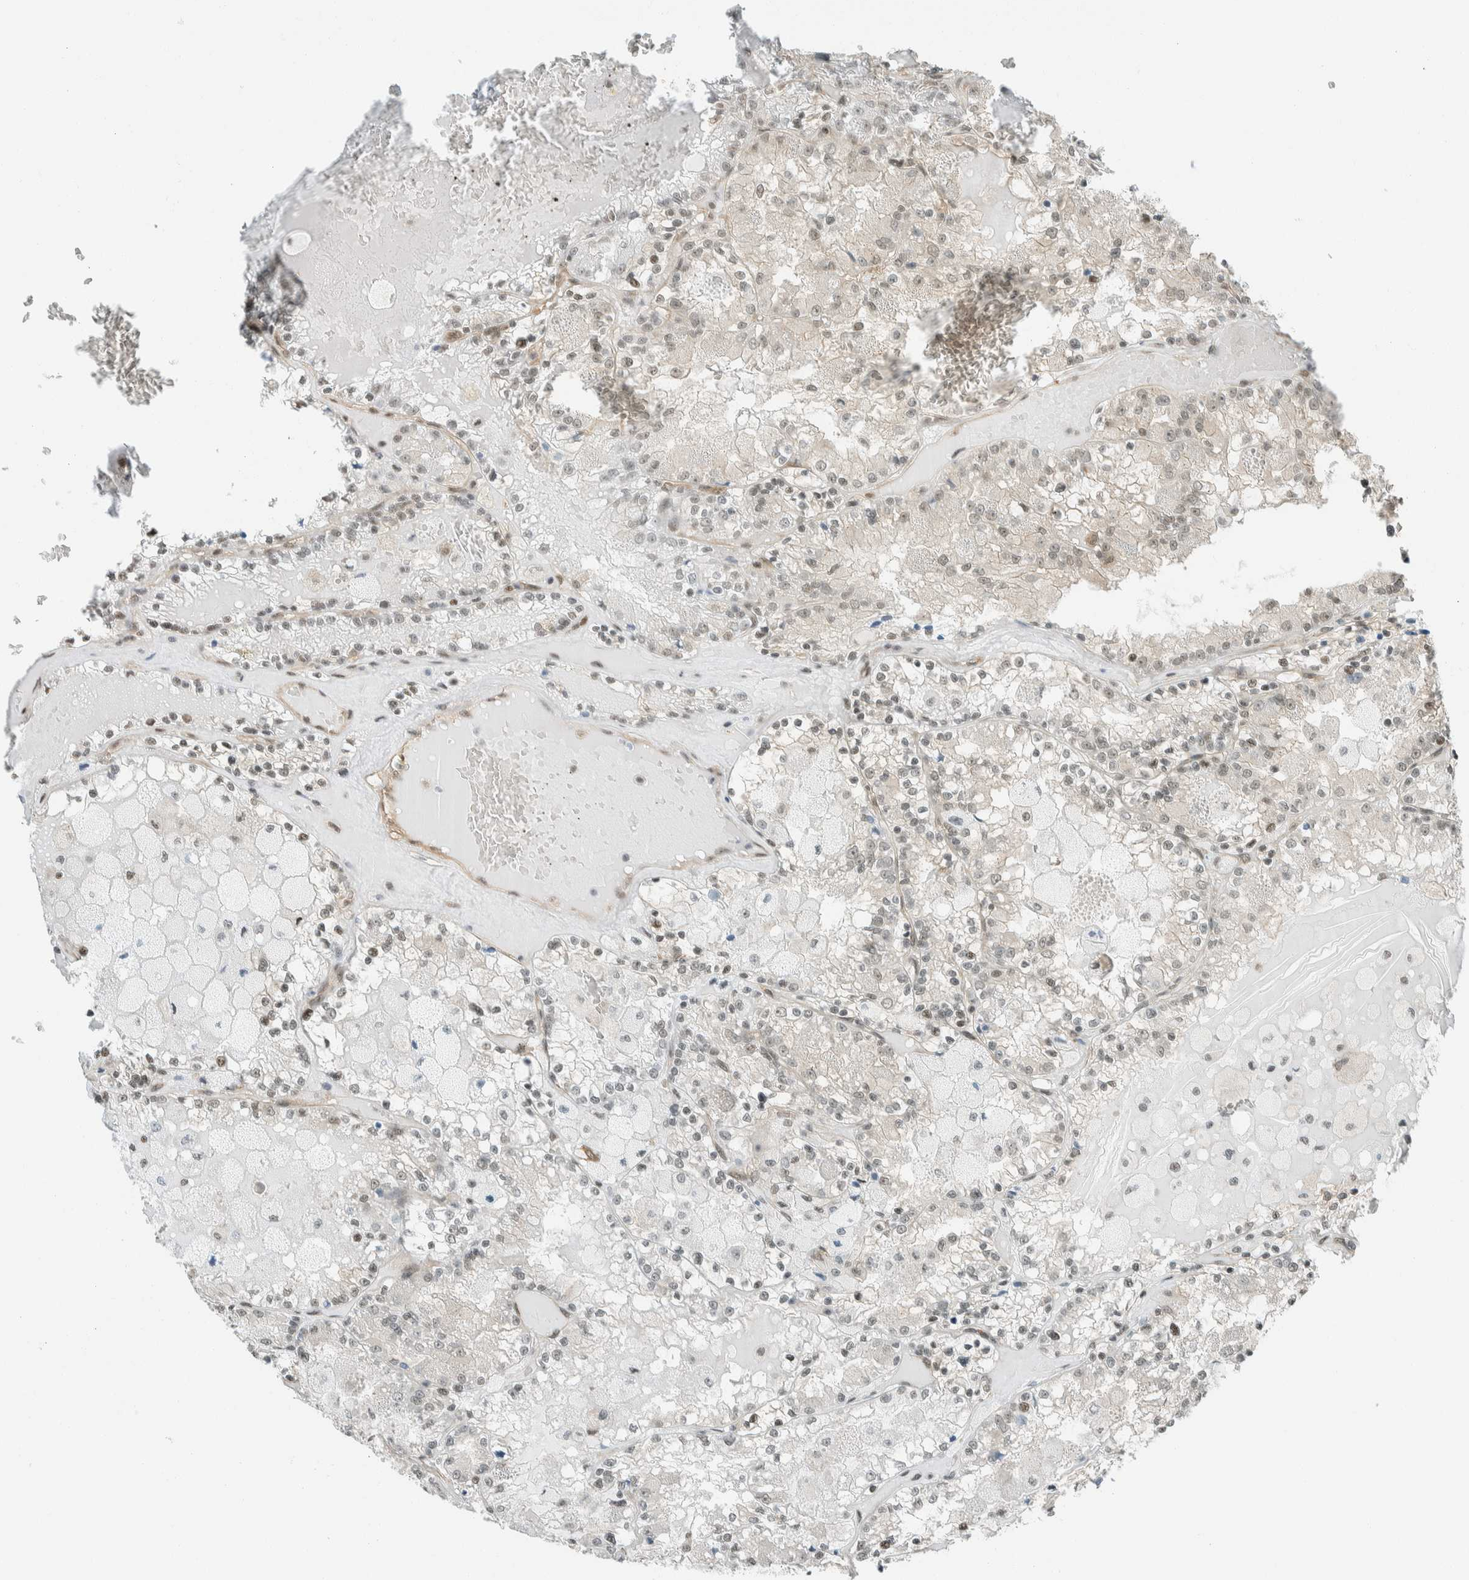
{"staining": {"intensity": "negative", "quantity": "none", "location": "none"}, "tissue": "renal cancer", "cell_type": "Tumor cells", "image_type": "cancer", "snomed": [{"axis": "morphology", "description": "Adenocarcinoma, NOS"}, {"axis": "topography", "description": "Kidney"}], "caption": "Protein analysis of renal adenocarcinoma reveals no significant positivity in tumor cells. (DAB (3,3'-diaminobenzidine) IHC visualized using brightfield microscopy, high magnification).", "gene": "NIBAN2", "patient": {"sex": "female", "age": 56}}